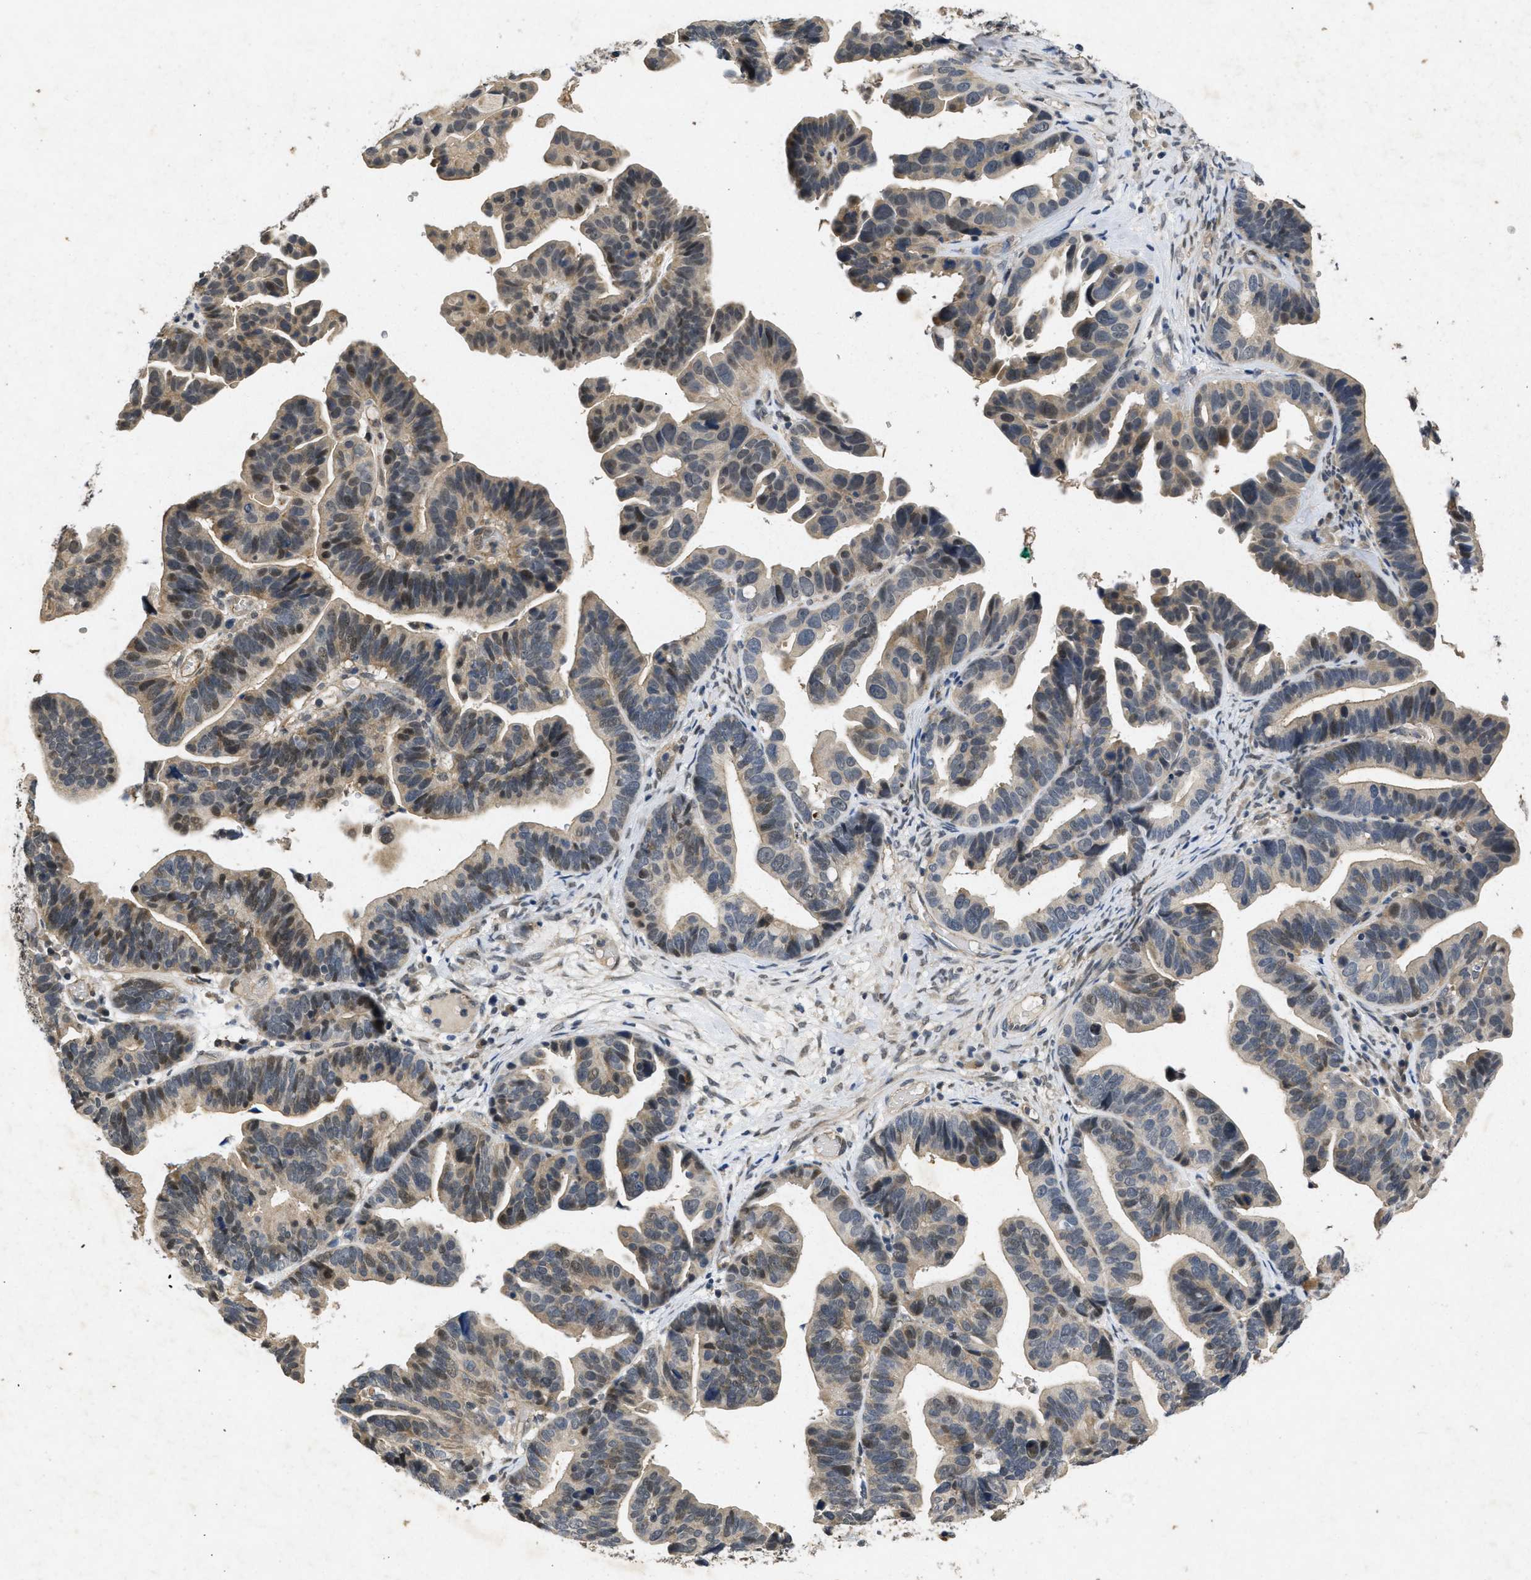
{"staining": {"intensity": "moderate", "quantity": "25%-75%", "location": "cytoplasmic/membranous,nuclear"}, "tissue": "ovarian cancer", "cell_type": "Tumor cells", "image_type": "cancer", "snomed": [{"axis": "morphology", "description": "Cystadenocarcinoma, serous, NOS"}, {"axis": "topography", "description": "Ovary"}], "caption": "The image displays immunohistochemical staining of ovarian cancer (serous cystadenocarcinoma). There is moderate cytoplasmic/membranous and nuclear positivity is seen in approximately 25%-75% of tumor cells. (Brightfield microscopy of DAB IHC at high magnification).", "gene": "PAPOLG", "patient": {"sex": "female", "age": 56}}